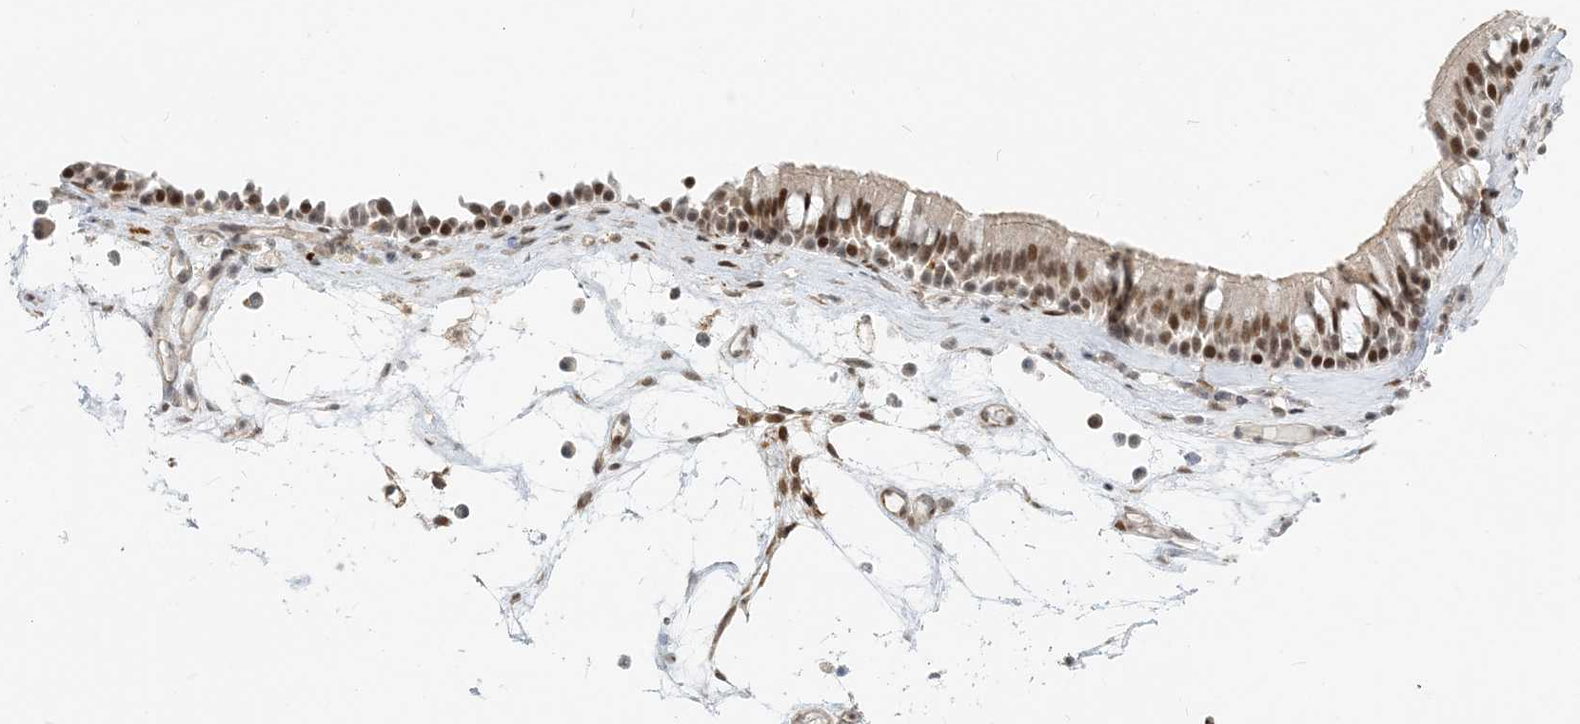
{"staining": {"intensity": "moderate", "quantity": ">75%", "location": "nuclear"}, "tissue": "nasopharynx", "cell_type": "Respiratory epithelial cells", "image_type": "normal", "snomed": [{"axis": "morphology", "description": "Normal tissue, NOS"}, {"axis": "morphology", "description": "Inflammation, NOS"}, {"axis": "morphology", "description": "Malignant melanoma, Metastatic site"}, {"axis": "topography", "description": "Nasopharynx"}], "caption": "Immunohistochemical staining of normal human nasopharynx demonstrates moderate nuclear protein staining in about >75% of respiratory epithelial cells. The protein is shown in brown color, while the nuclei are stained blue.", "gene": "BAZ1B", "patient": {"sex": "male", "age": 70}}